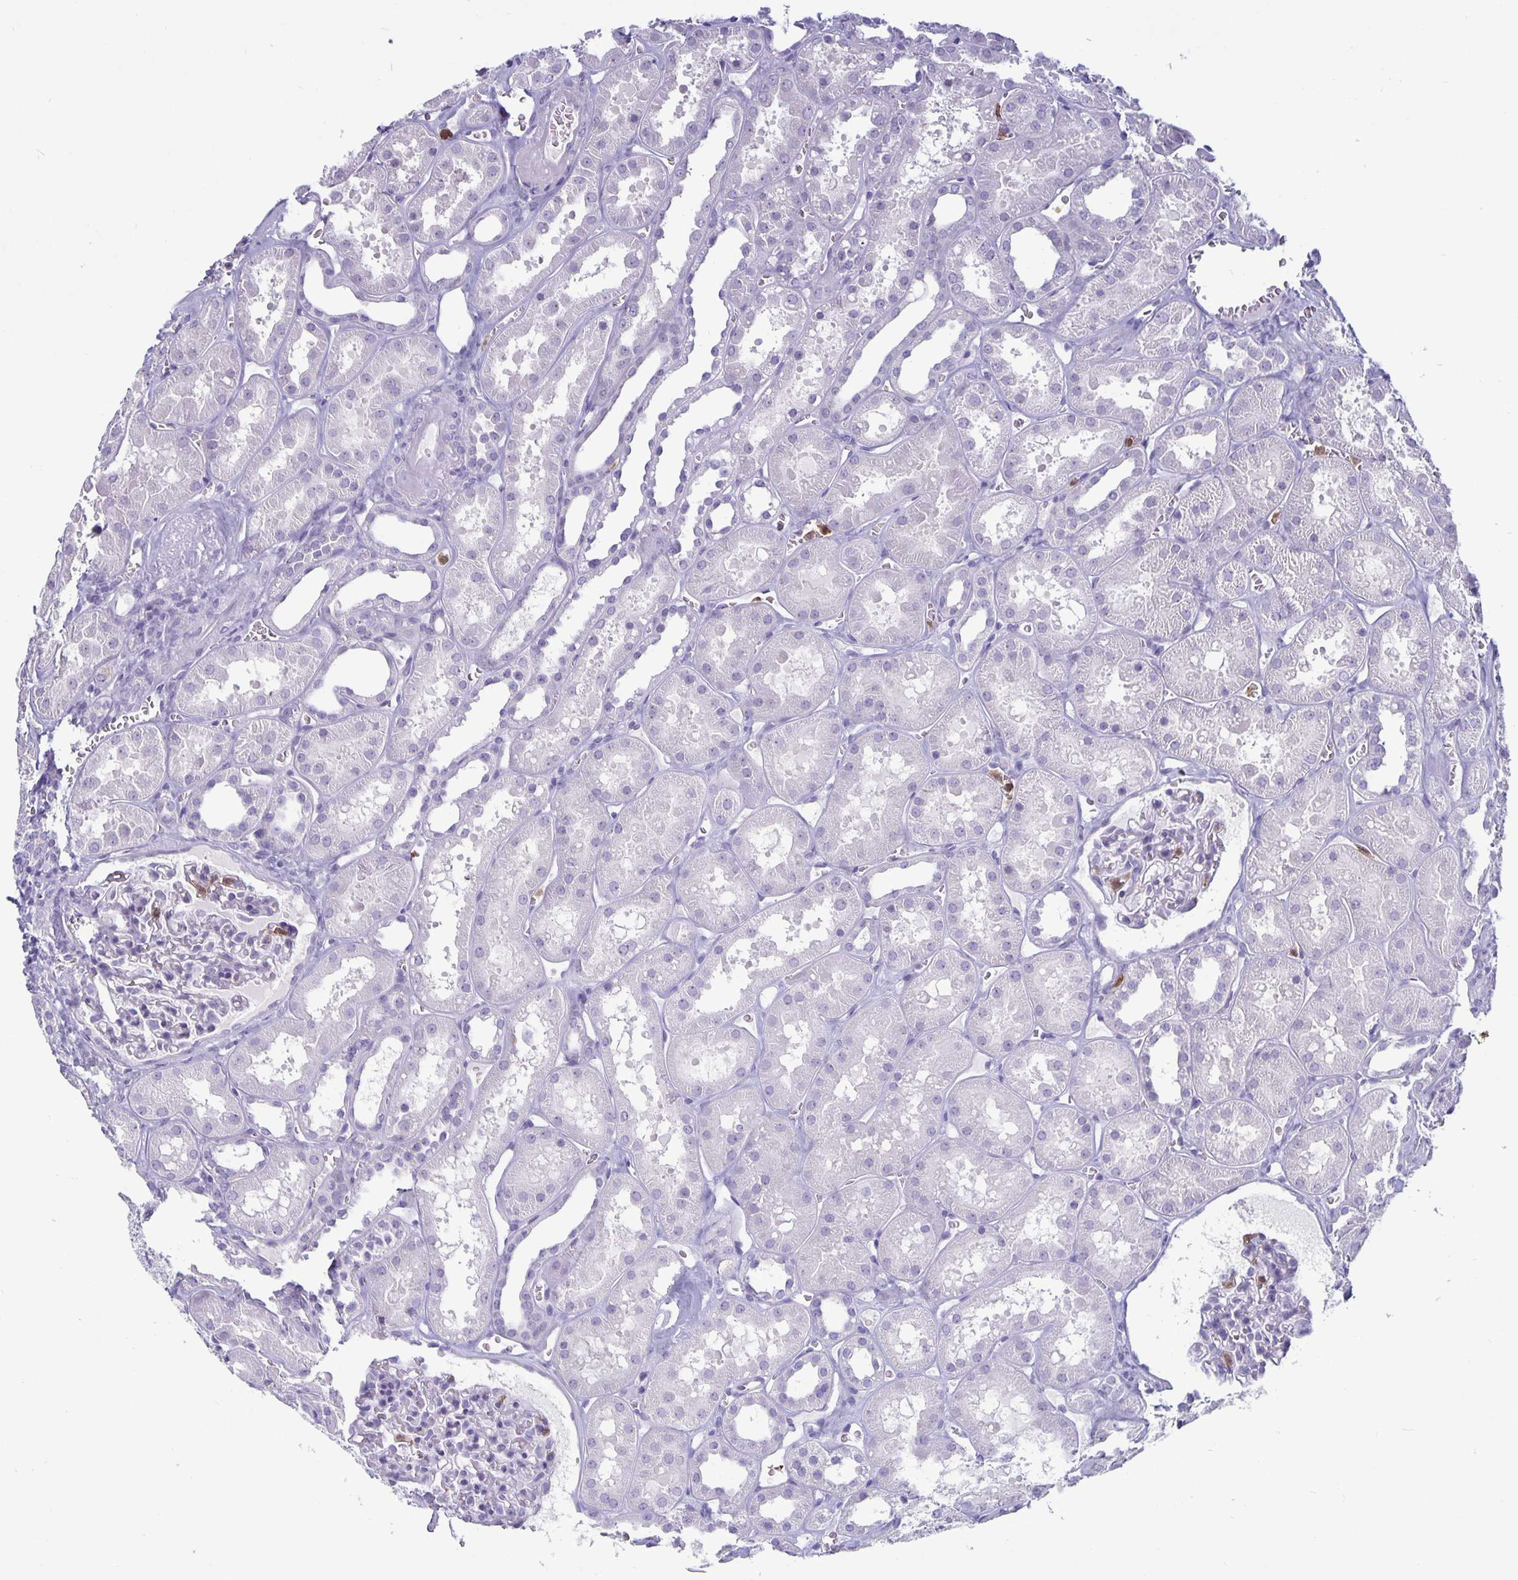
{"staining": {"intensity": "negative", "quantity": "none", "location": "none"}, "tissue": "kidney", "cell_type": "Cells in glomeruli", "image_type": "normal", "snomed": [{"axis": "morphology", "description": "Normal tissue, NOS"}, {"axis": "topography", "description": "Kidney"}], "caption": "Kidney stained for a protein using immunohistochemistry (IHC) shows no staining cells in glomeruli.", "gene": "PLCB3", "patient": {"sex": "female", "age": 41}}